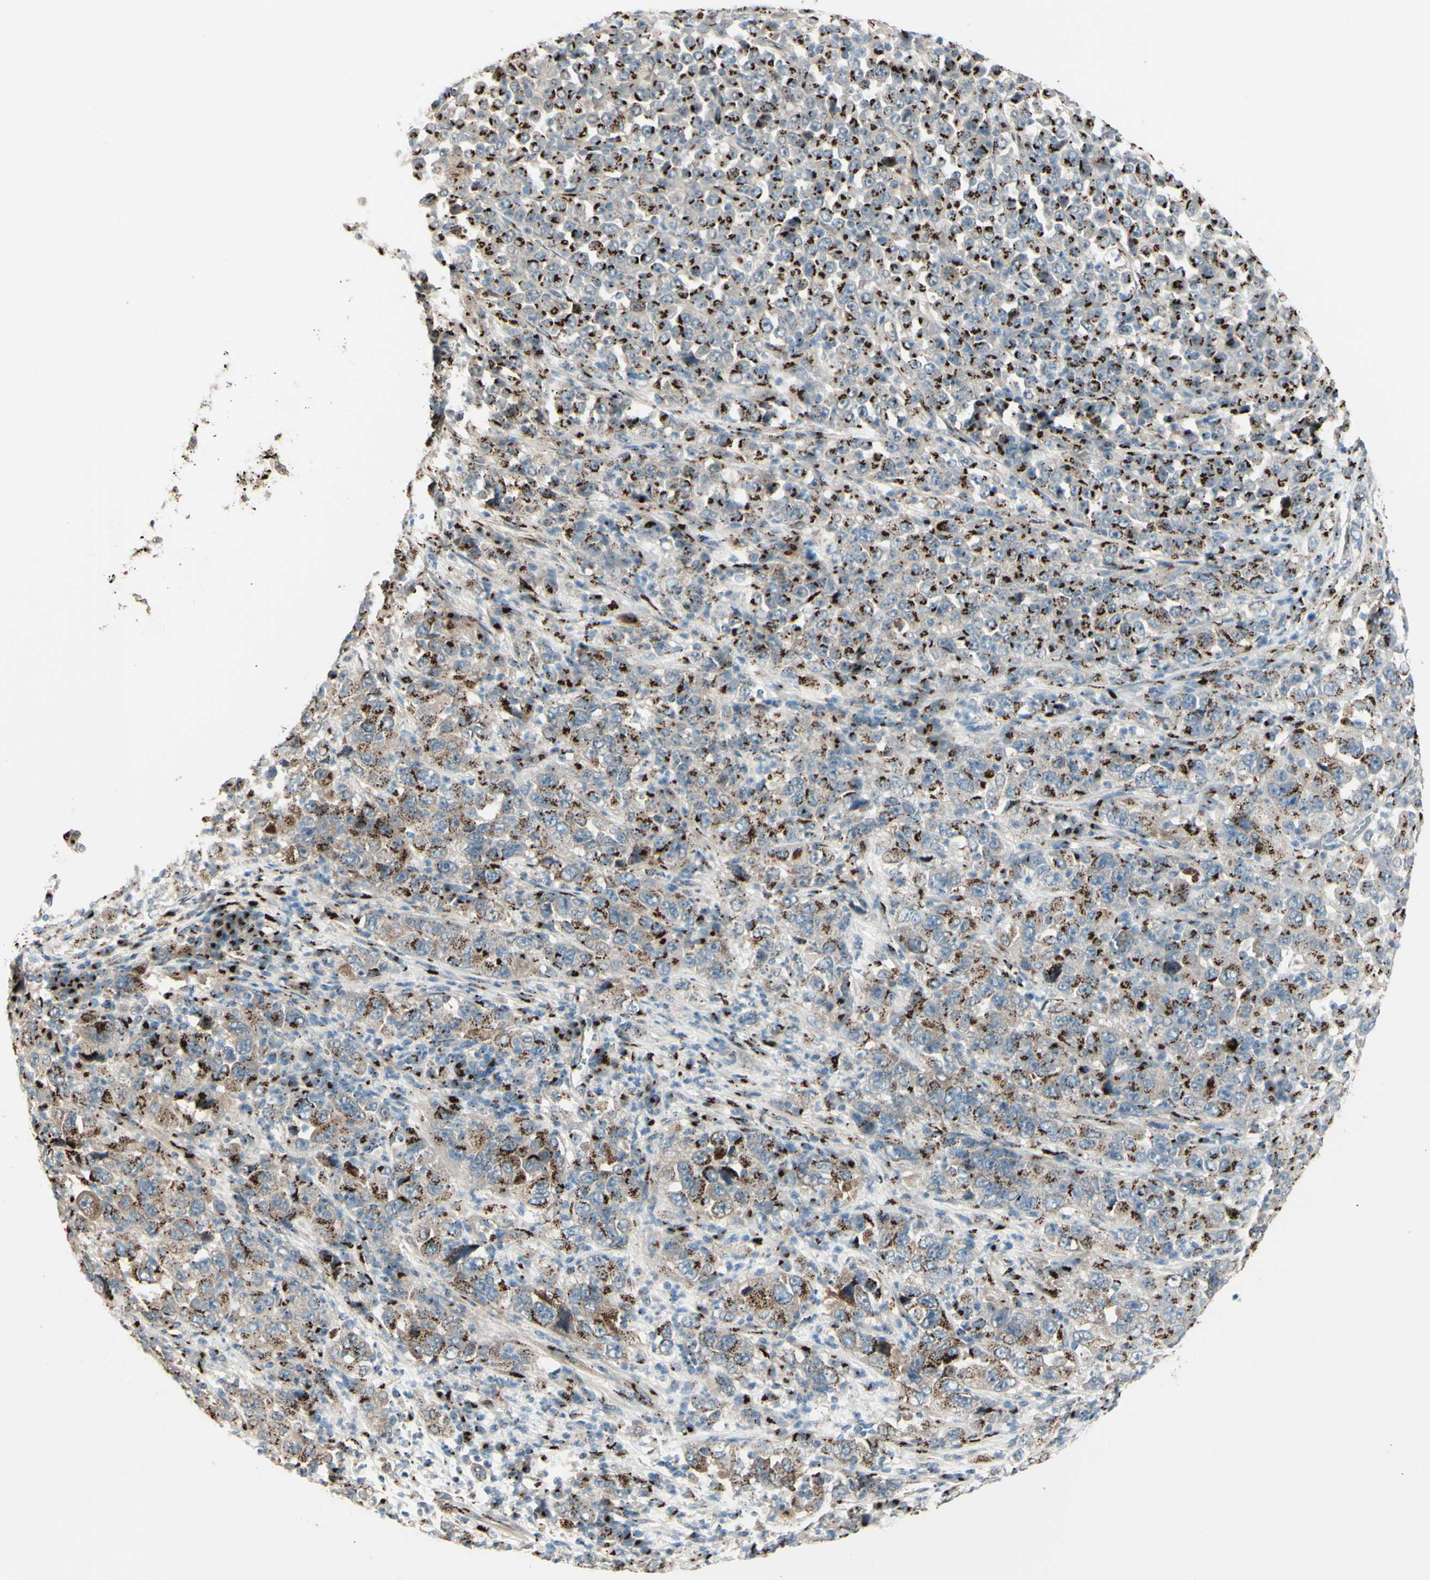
{"staining": {"intensity": "moderate", "quantity": ">75%", "location": "cytoplasmic/membranous"}, "tissue": "stomach cancer", "cell_type": "Tumor cells", "image_type": "cancer", "snomed": [{"axis": "morphology", "description": "Normal tissue, NOS"}, {"axis": "morphology", "description": "Adenocarcinoma, NOS"}, {"axis": "topography", "description": "Stomach, upper"}, {"axis": "topography", "description": "Stomach"}], "caption": "Immunohistochemistry histopathology image of neoplastic tissue: adenocarcinoma (stomach) stained using immunohistochemistry exhibits medium levels of moderate protein expression localized specifically in the cytoplasmic/membranous of tumor cells, appearing as a cytoplasmic/membranous brown color.", "gene": "BPNT2", "patient": {"sex": "male", "age": 59}}